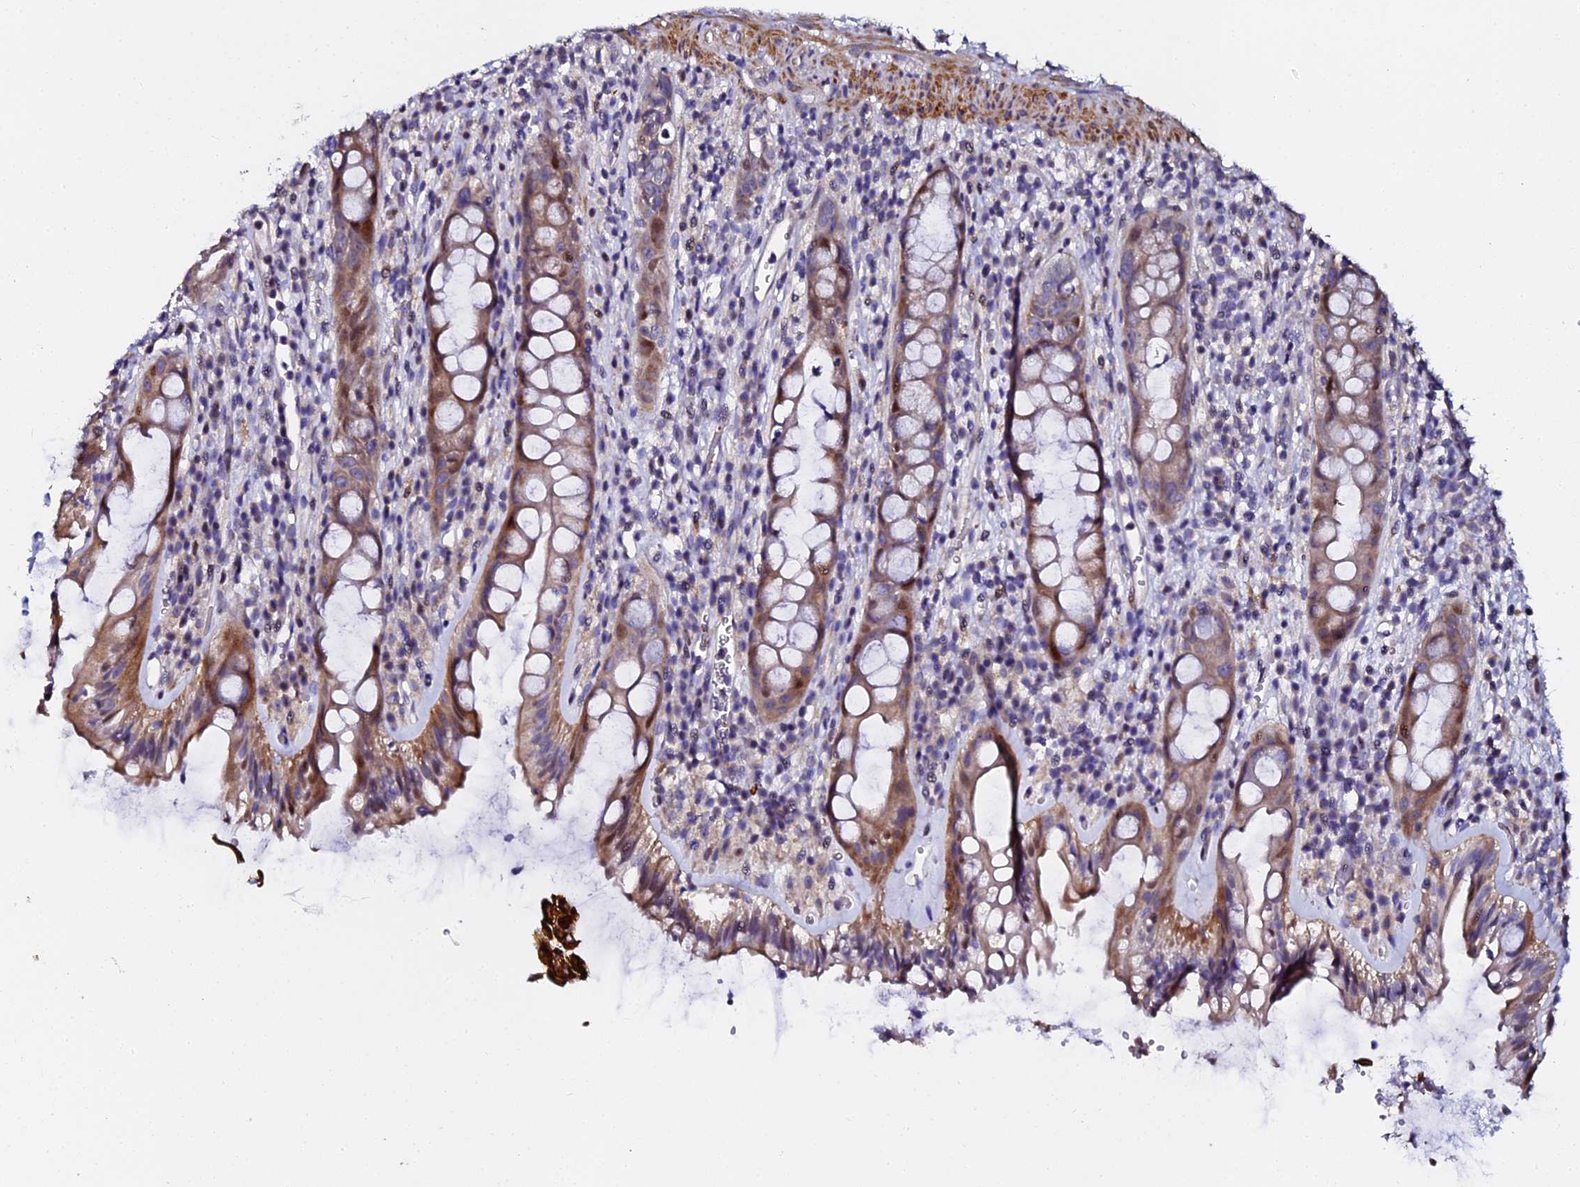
{"staining": {"intensity": "moderate", "quantity": ">75%", "location": "cytoplasmic/membranous,nuclear"}, "tissue": "rectum", "cell_type": "Glandular cells", "image_type": "normal", "snomed": [{"axis": "morphology", "description": "Normal tissue, NOS"}, {"axis": "topography", "description": "Rectum"}], "caption": "Rectum stained with DAB (3,3'-diaminobenzidine) immunohistochemistry reveals medium levels of moderate cytoplasmic/membranous,nuclear staining in about >75% of glandular cells.", "gene": "GPN3", "patient": {"sex": "female", "age": 57}}